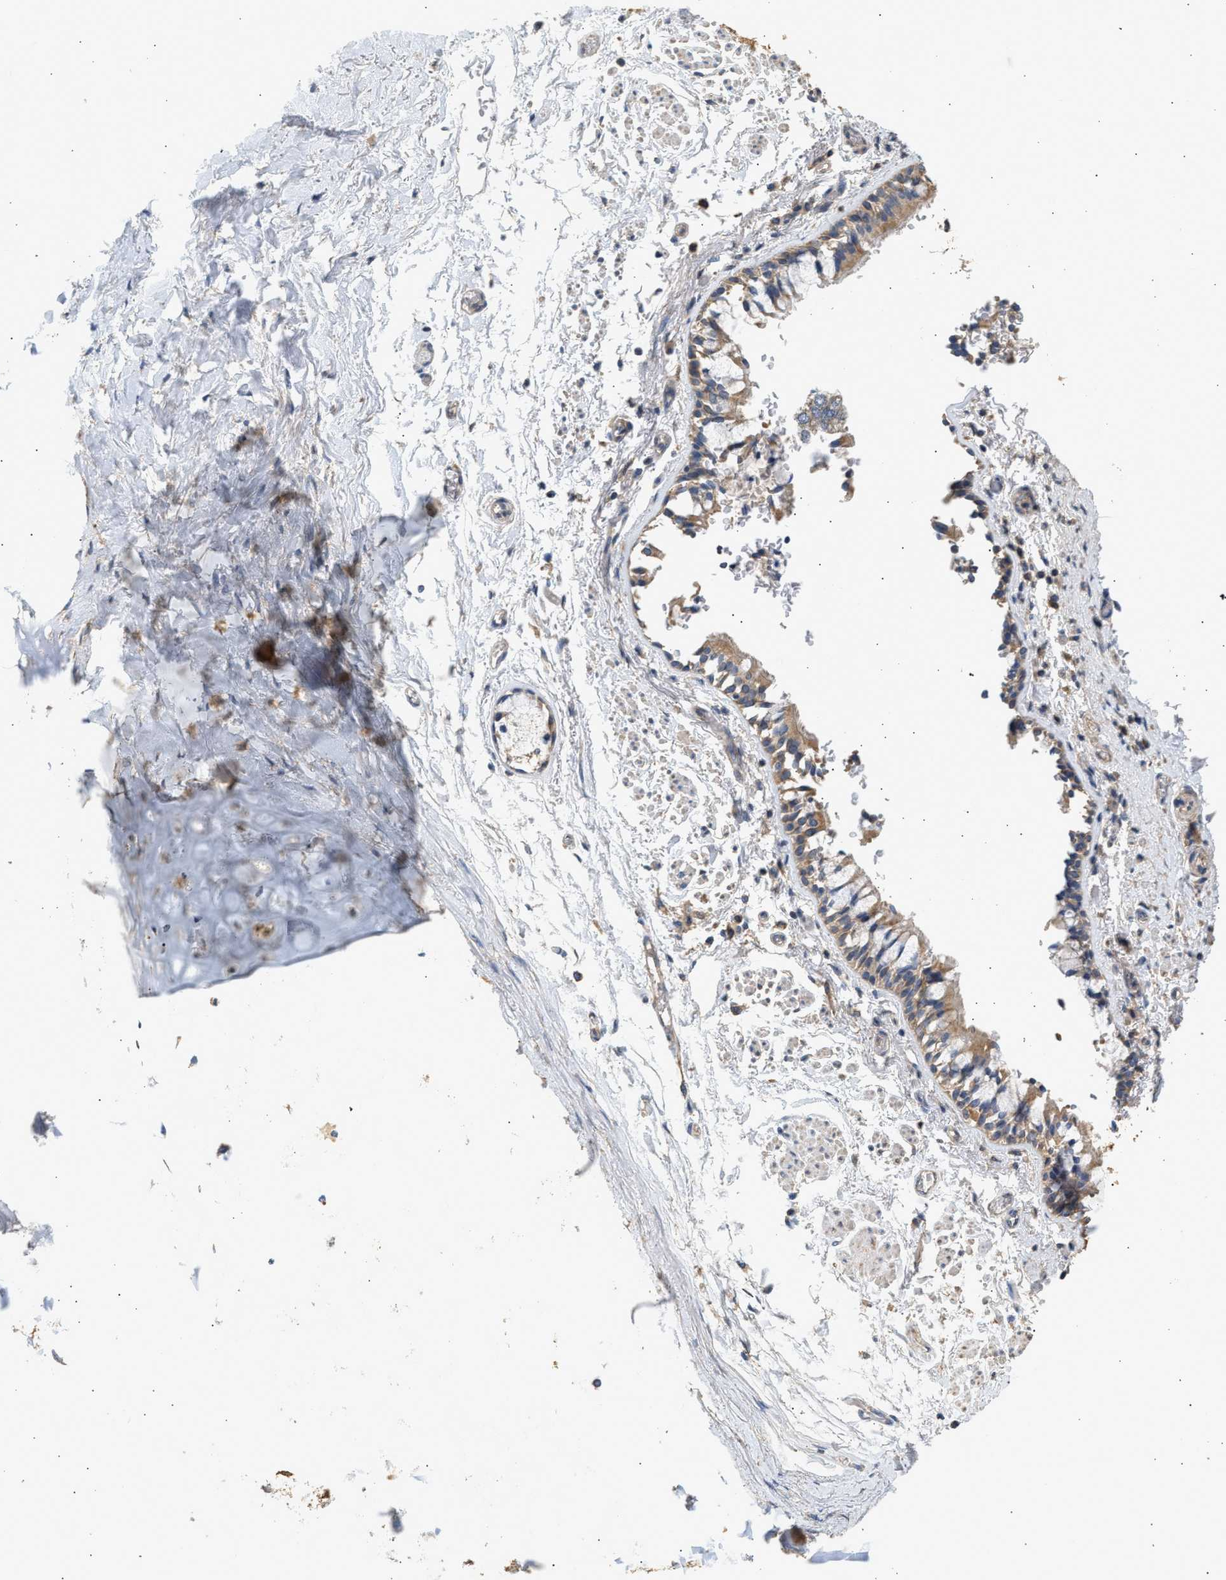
{"staining": {"intensity": "moderate", "quantity": ">75%", "location": "cytoplasmic/membranous"}, "tissue": "adipose tissue", "cell_type": "Adipocytes", "image_type": "normal", "snomed": [{"axis": "morphology", "description": "Normal tissue, NOS"}, {"axis": "topography", "description": "Cartilage tissue"}, {"axis": "topography", "description": "Lung"}], "caption": "Approximately >75% of adipocytes in benign human adipose tissue exhibit moderate cytoplasmic/membranous protein staining as visualized by brown immunohistochemical staining.", "gene": "WDR31", "patient": {"sex": "female", "age": 77}}